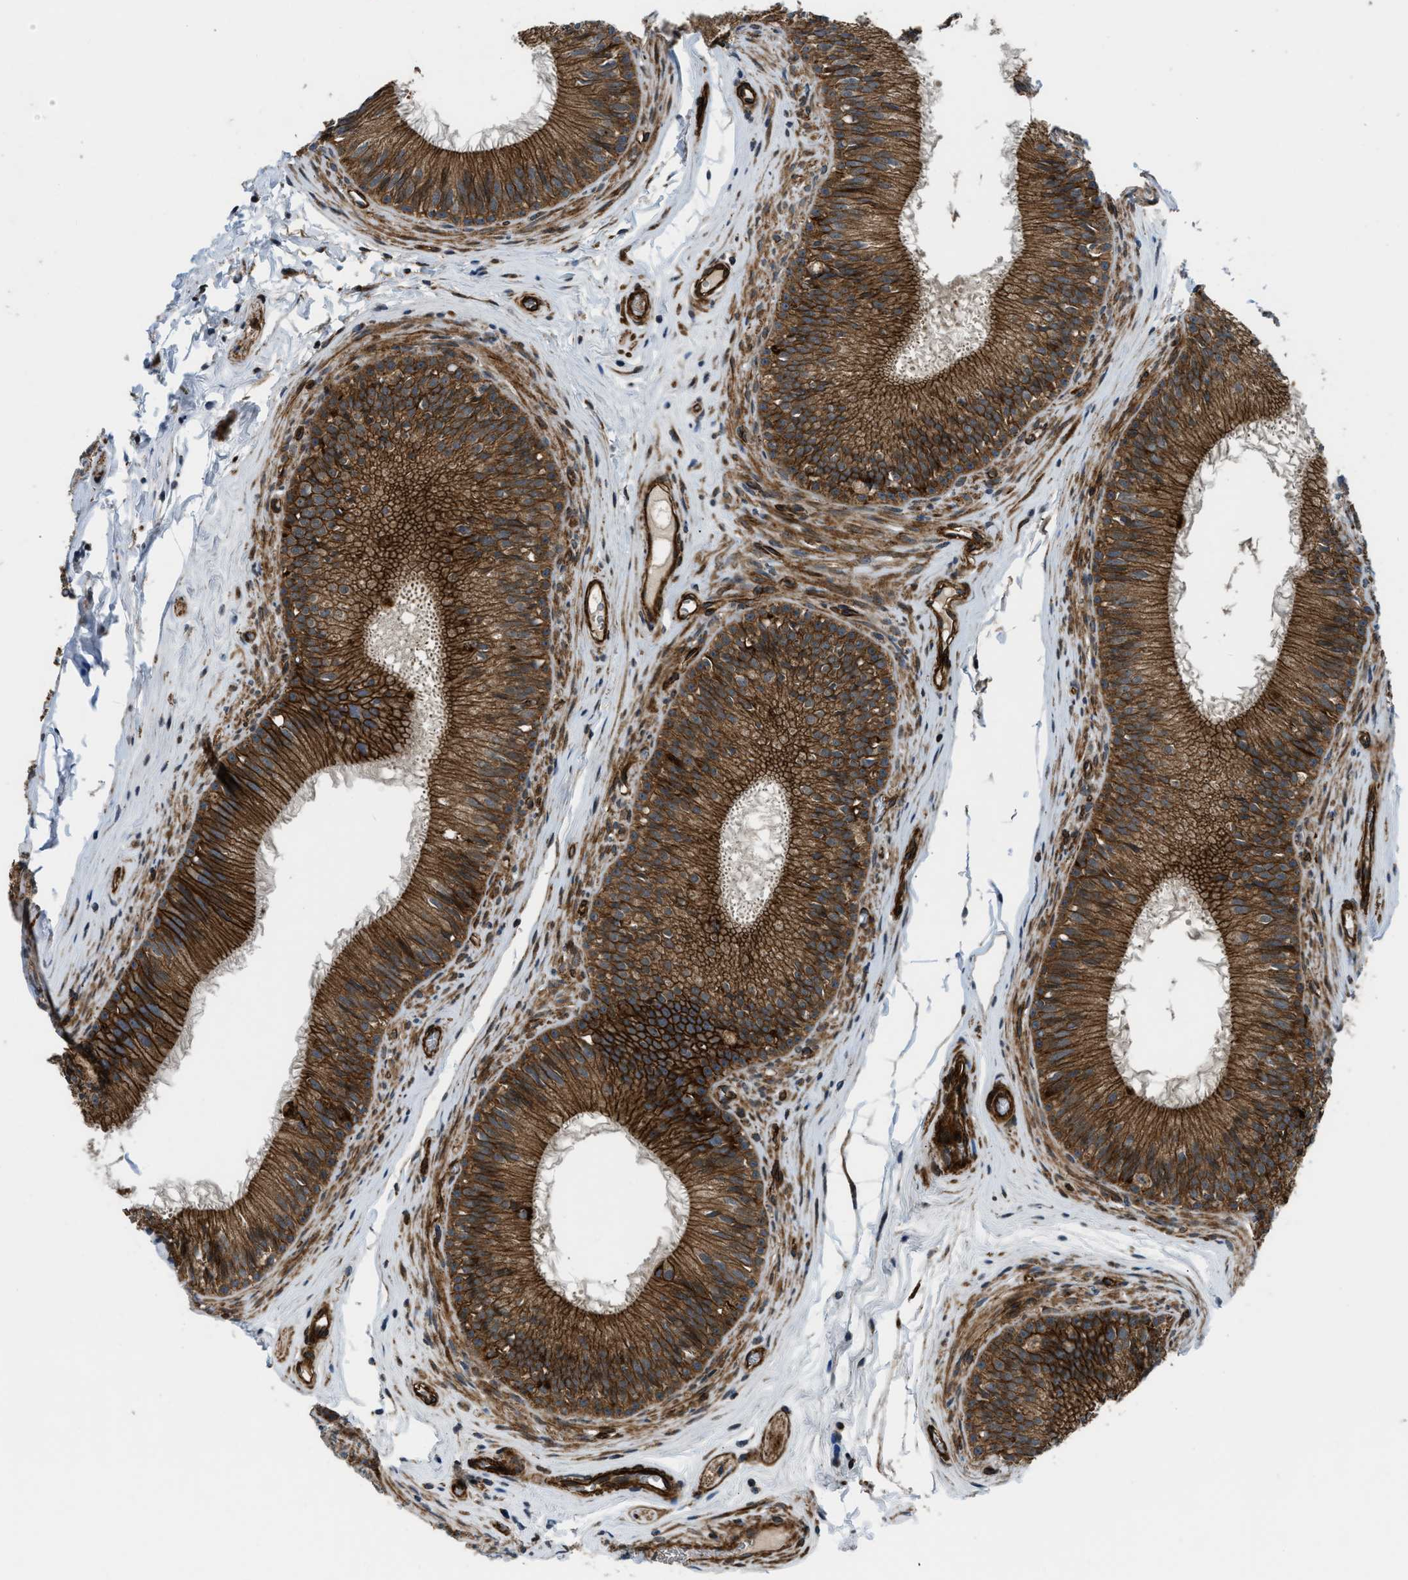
{"staining": {"intensity": "strong", "quantity": ">75%", "location": "cytoplasmic/membranous"}, "tissue": "epididymis", "cell_type": "Glandular cells", "image_type": "normal", "snomed": [{"axis": "morphology", "description": "Normal tissue, NOS"}, {"axis": "topography", "description": "Testis"}, {"axis": "topography", "description": "Epididymis"}], "caption": "Immunohistochemistry histopathology image of unremarkable epididymis: human epididymis stained using immunohistochemistry exhibits high levels of strong protein expression localized specifically in the cytoplasmic/membranous of glandular cells, appearing as a cytoplasmic/membranous brown color.", "gene": "GSDME", "patient": {"sex": "male", "age": 36}}